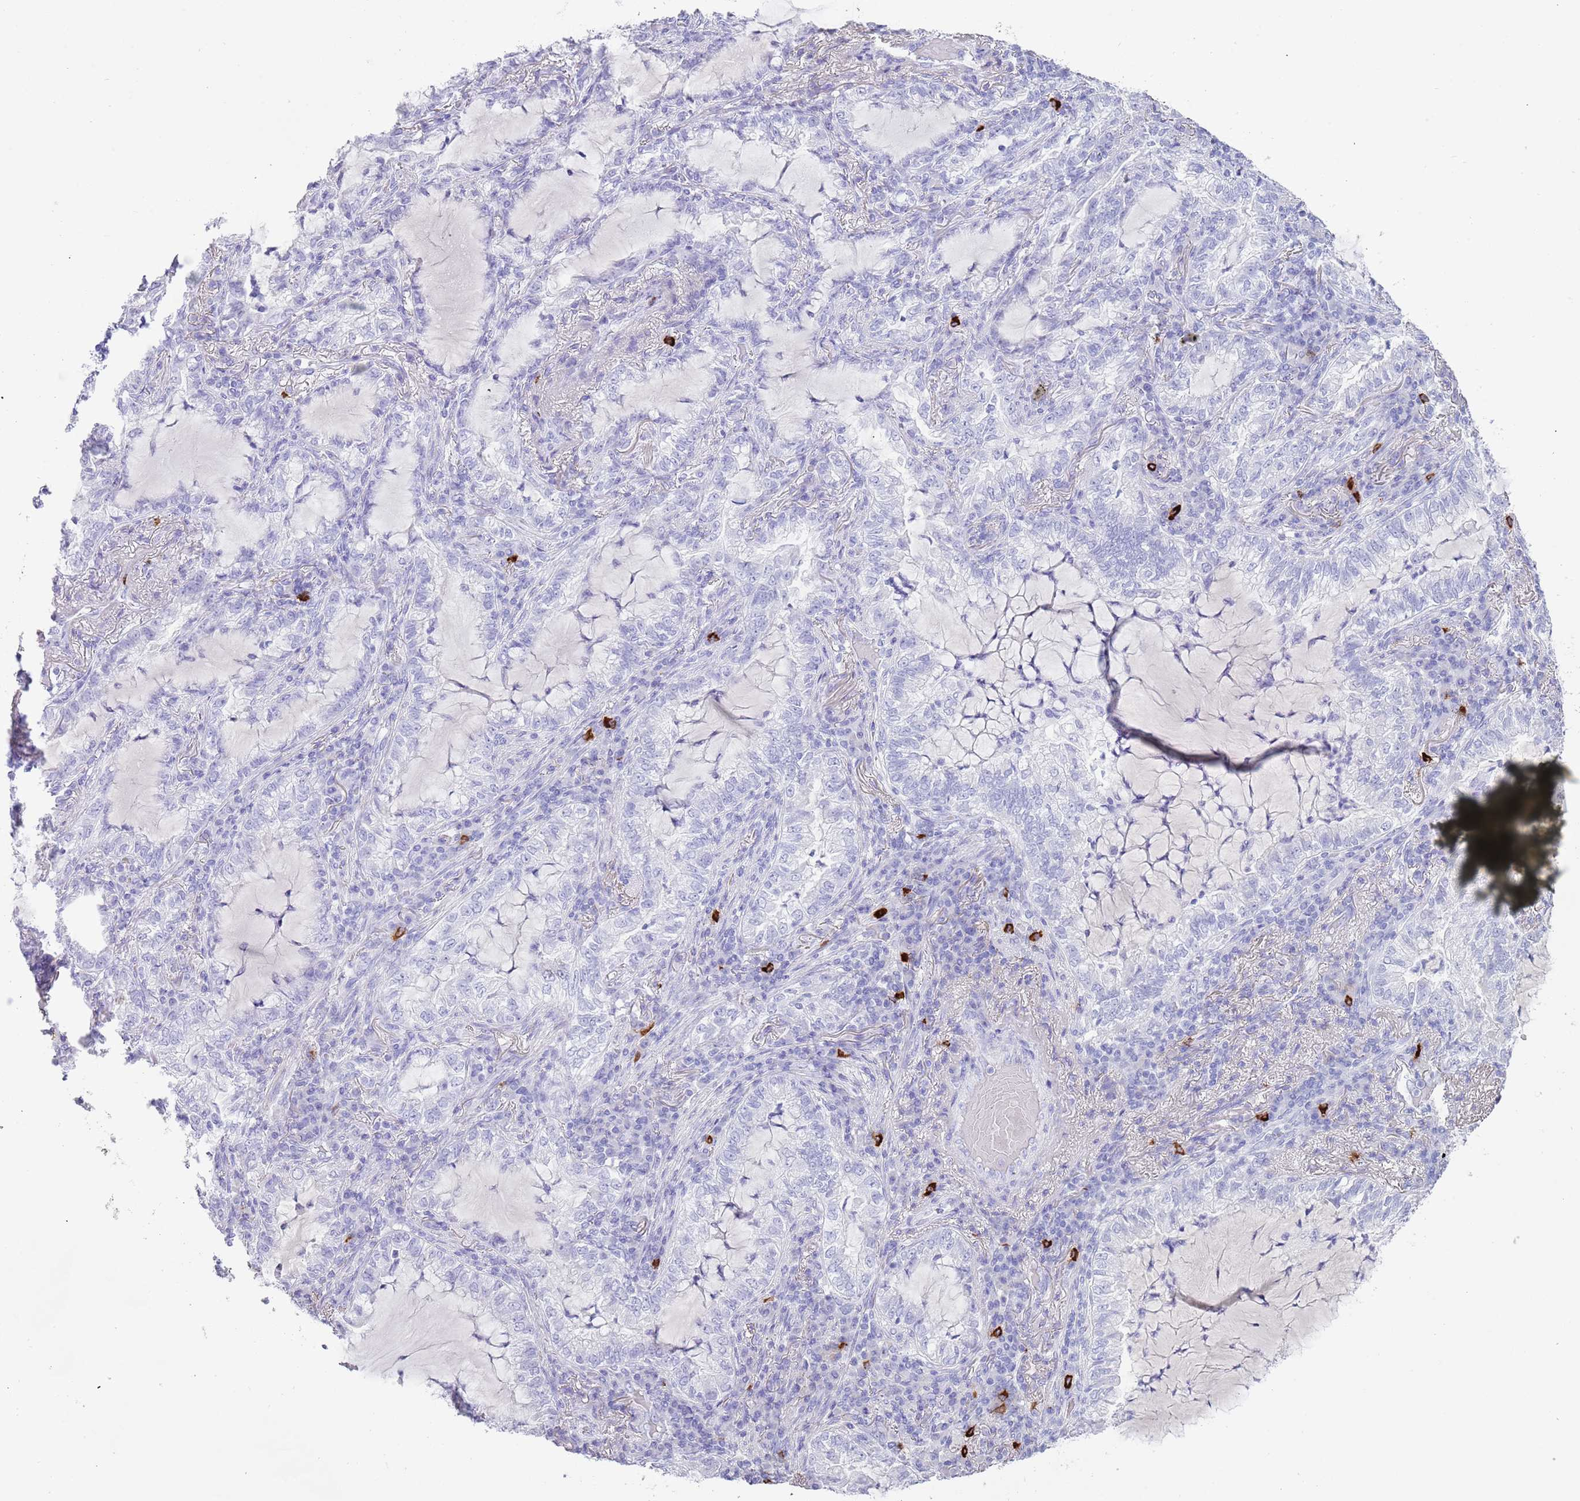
{"staining": {"intensity": "negative", "quantity": "none", "location": "none"}, "tissue": "lung cancer", "cell_type": "Tumor cells", "image_type": "cancer", "snomed": [{"axis": "morphology", "description": "Adenocarcinoma, NOS"}, {"axis": "topography", "description": "Lung"}], "caption": "A histopathology image of lung cancer (adenocarcinoma) stained for a protein exhibits no brown staining in tumor cells. The staining is performed using DAB (3,3'-diaminobenzidine) brown chromogen with nuclei counter-stained in using hematoxylin.", "gene": "MYADML2", "patient": {"sex": "female", "age": 73}}